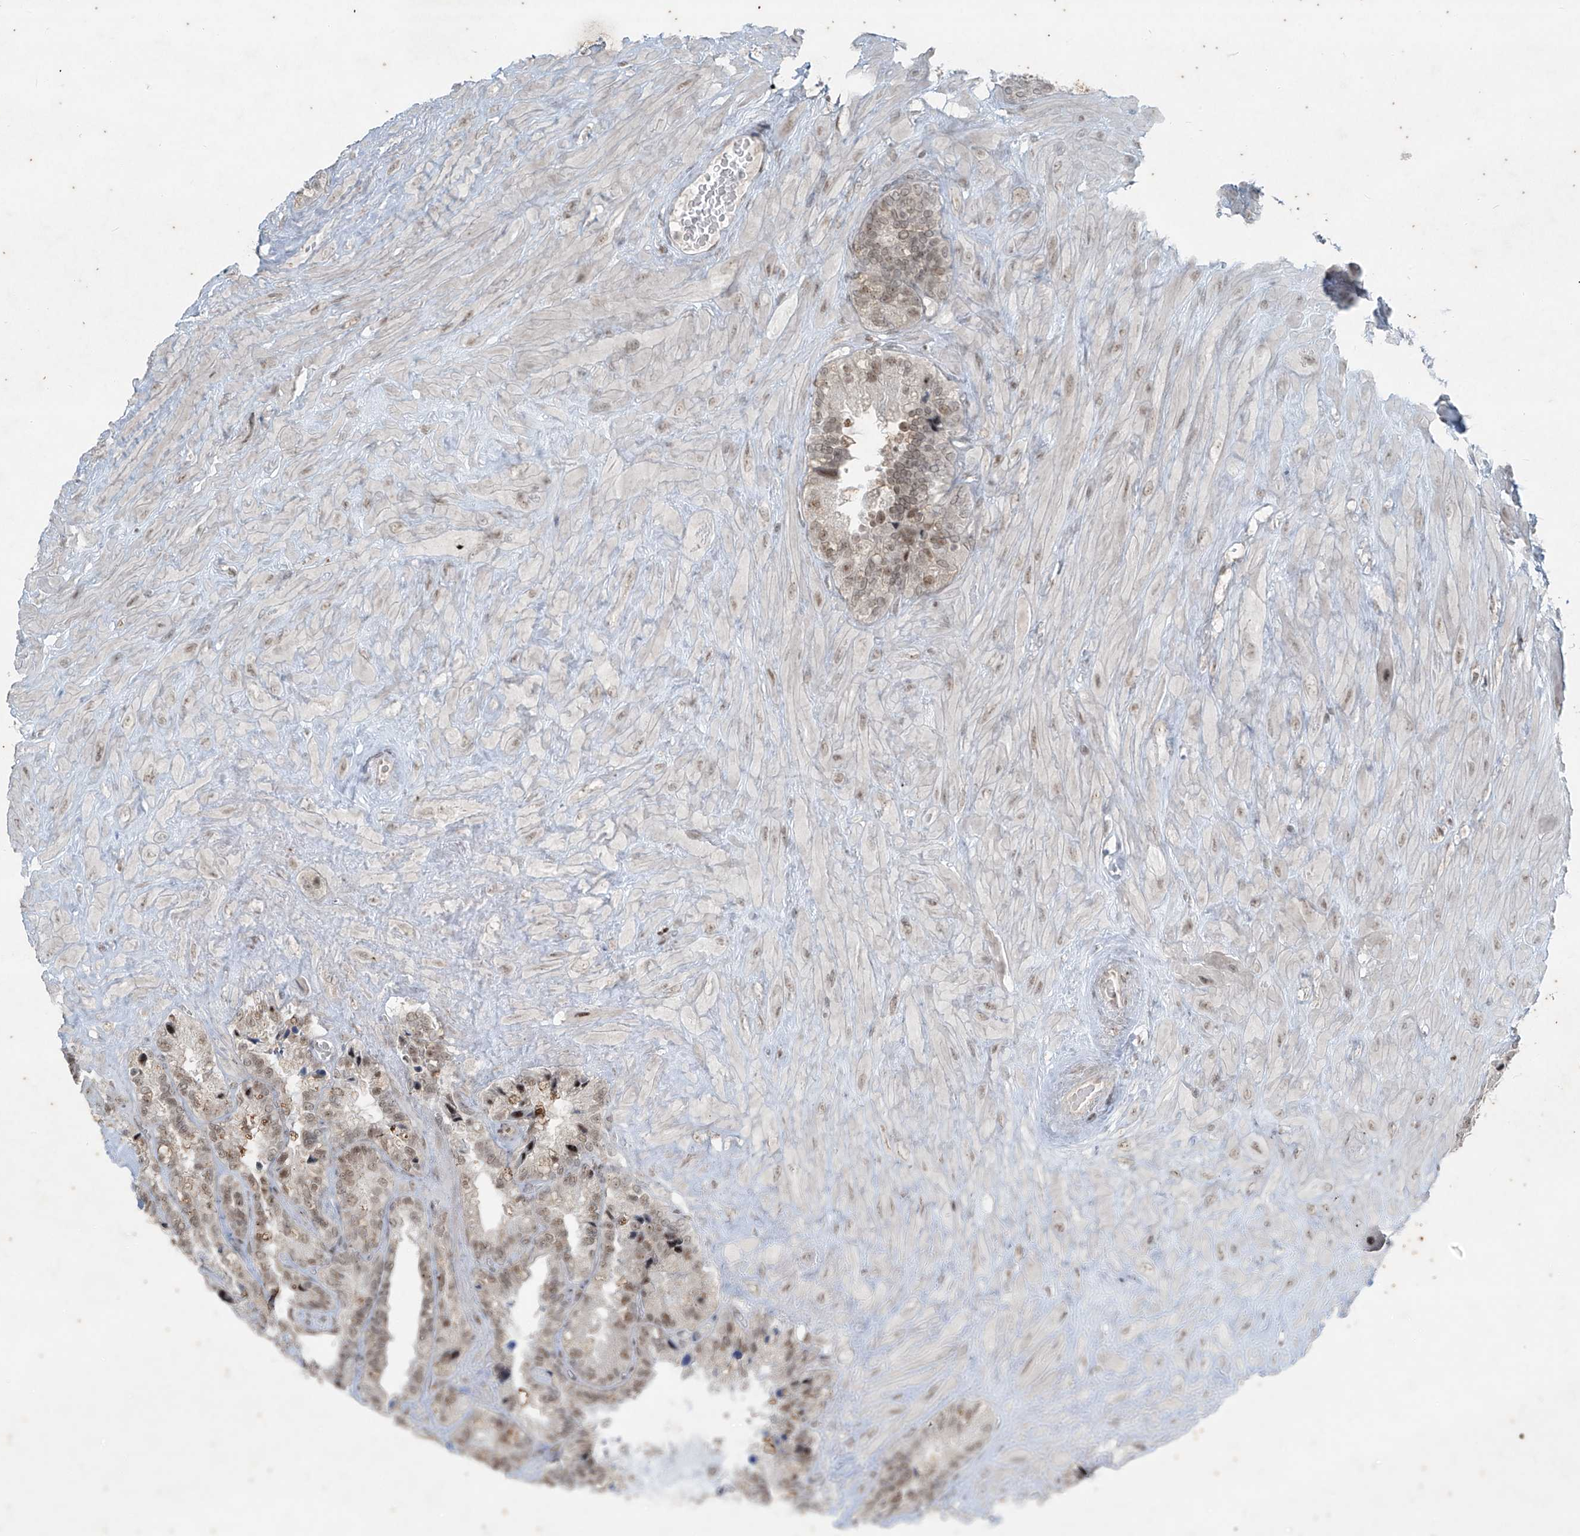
{"staining": {"intensity": "moderate", "quantity": "25%-75%", "location": "nuclear"}, "tissue": "seminal vesicle", "cell_type": "Glandular cells", "image_type": "normal", "snomed": [{"axis": "morphology", "description": "Normal tissue, NOS"}, {"axis": "topography", "description": "Prostate"}, {"axis": "topography", "description": "Seminal veicle"}], "caption": "This is an image of IHC staining of normal seminal vesicle, which shows moderate staining in the nuclear of glandular cells.", "gene": "ZNF354B", "patient": {"sex": "male", "age": 68}}